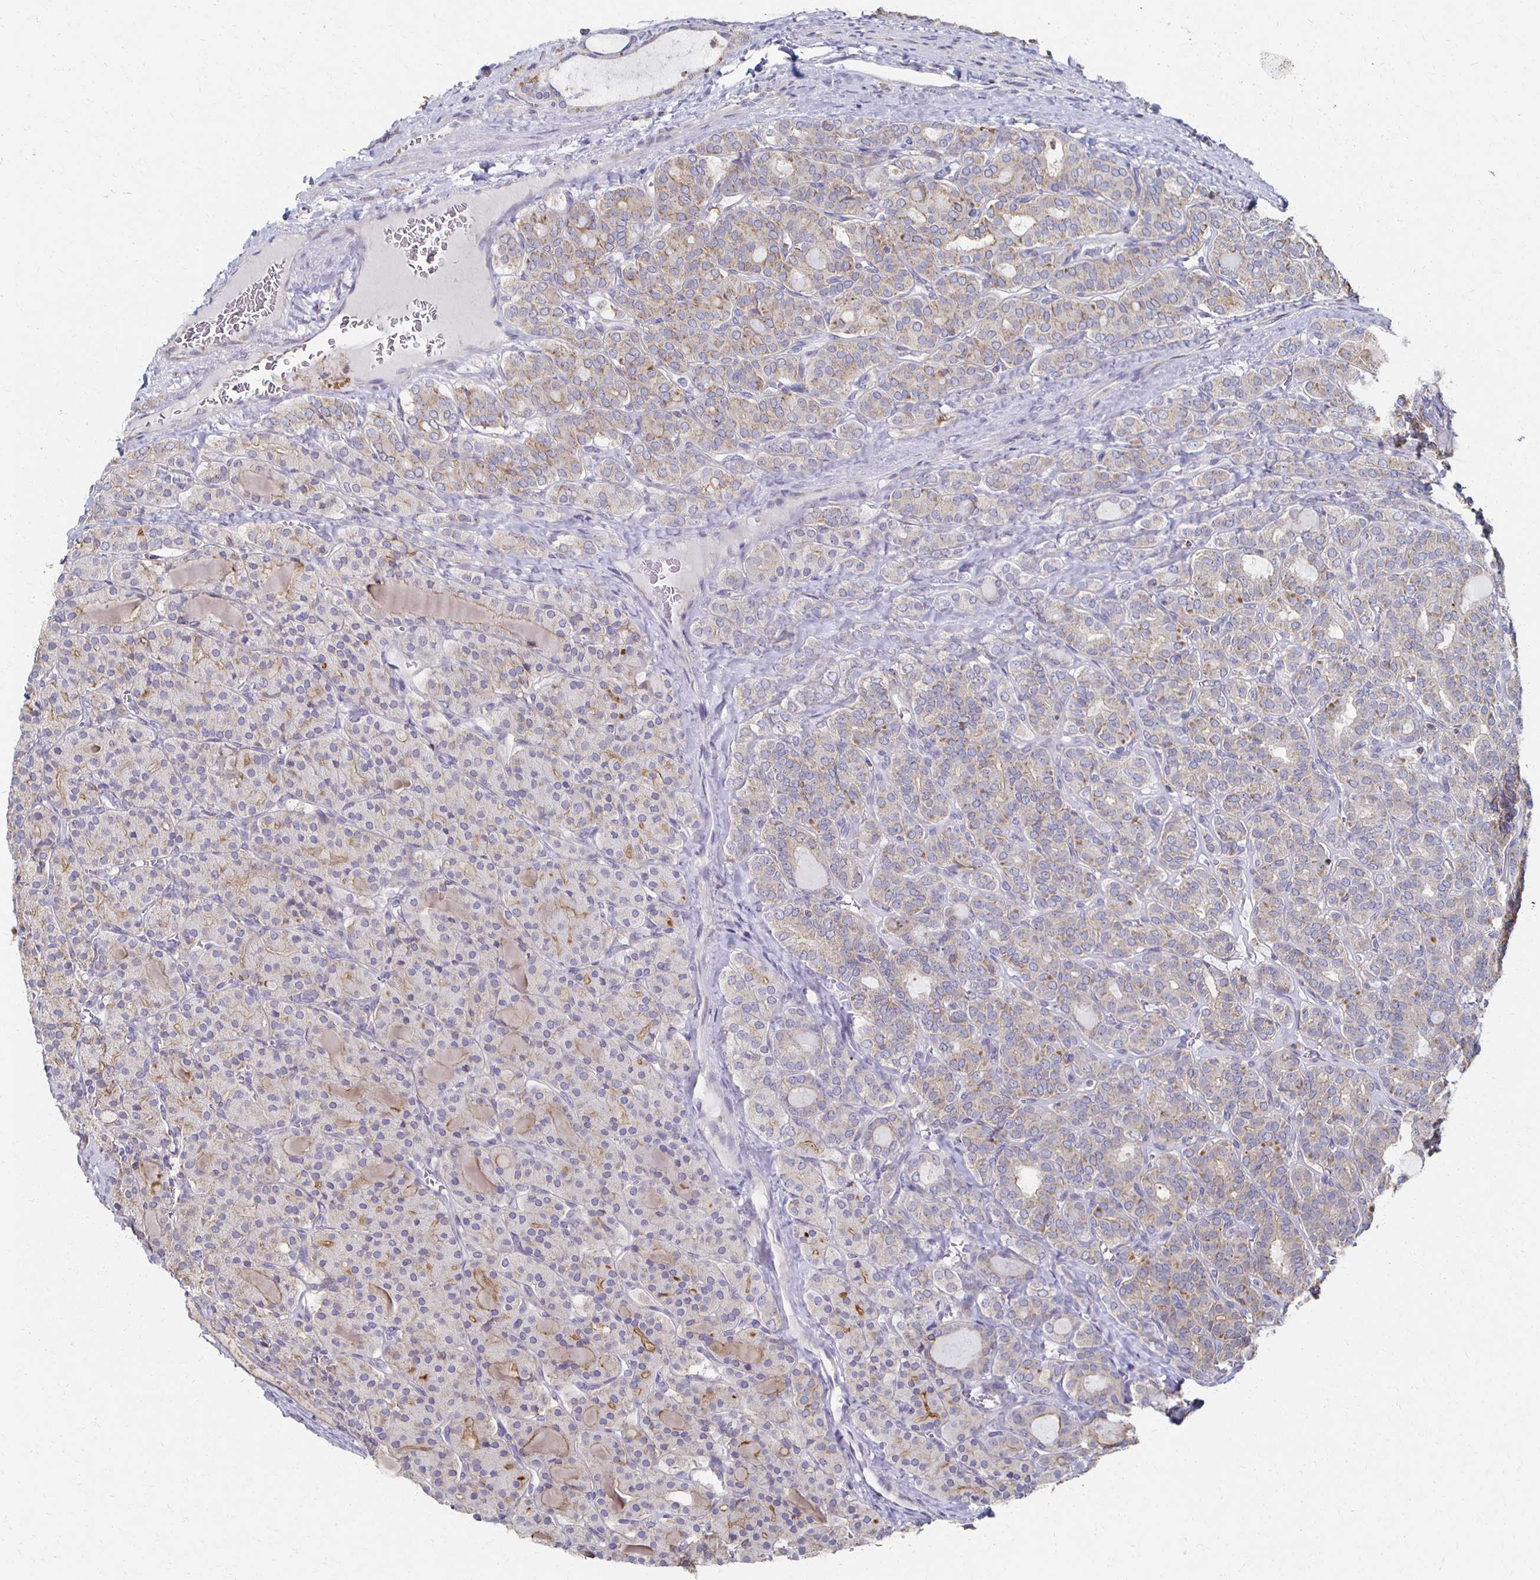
{"staining": {"intensity": "weak", "quantity": "25%-75%", "location": "cytoplasmic/membranous"}, "tissue": "thyroid cancer", "cell_type": "Tumor cells", "image_type": "cancer", "snomed": [{"axis": "morphology", "description": "Normal tissue, NOS"}, {"axis": "morphology", "description": "Follicular adenoma carcinoma, NOS"}, {"axis": "topography", "description": "Thyroid gland"}], "caption": "A micrograph of thyroid follicular adenoma carcinoma stained for a protein demonstrates weak cytoplasmic/membranous brown staining in tumor cells.", "gene": "CX3CR1", "patient": {"sex": "female", "age": 31}}